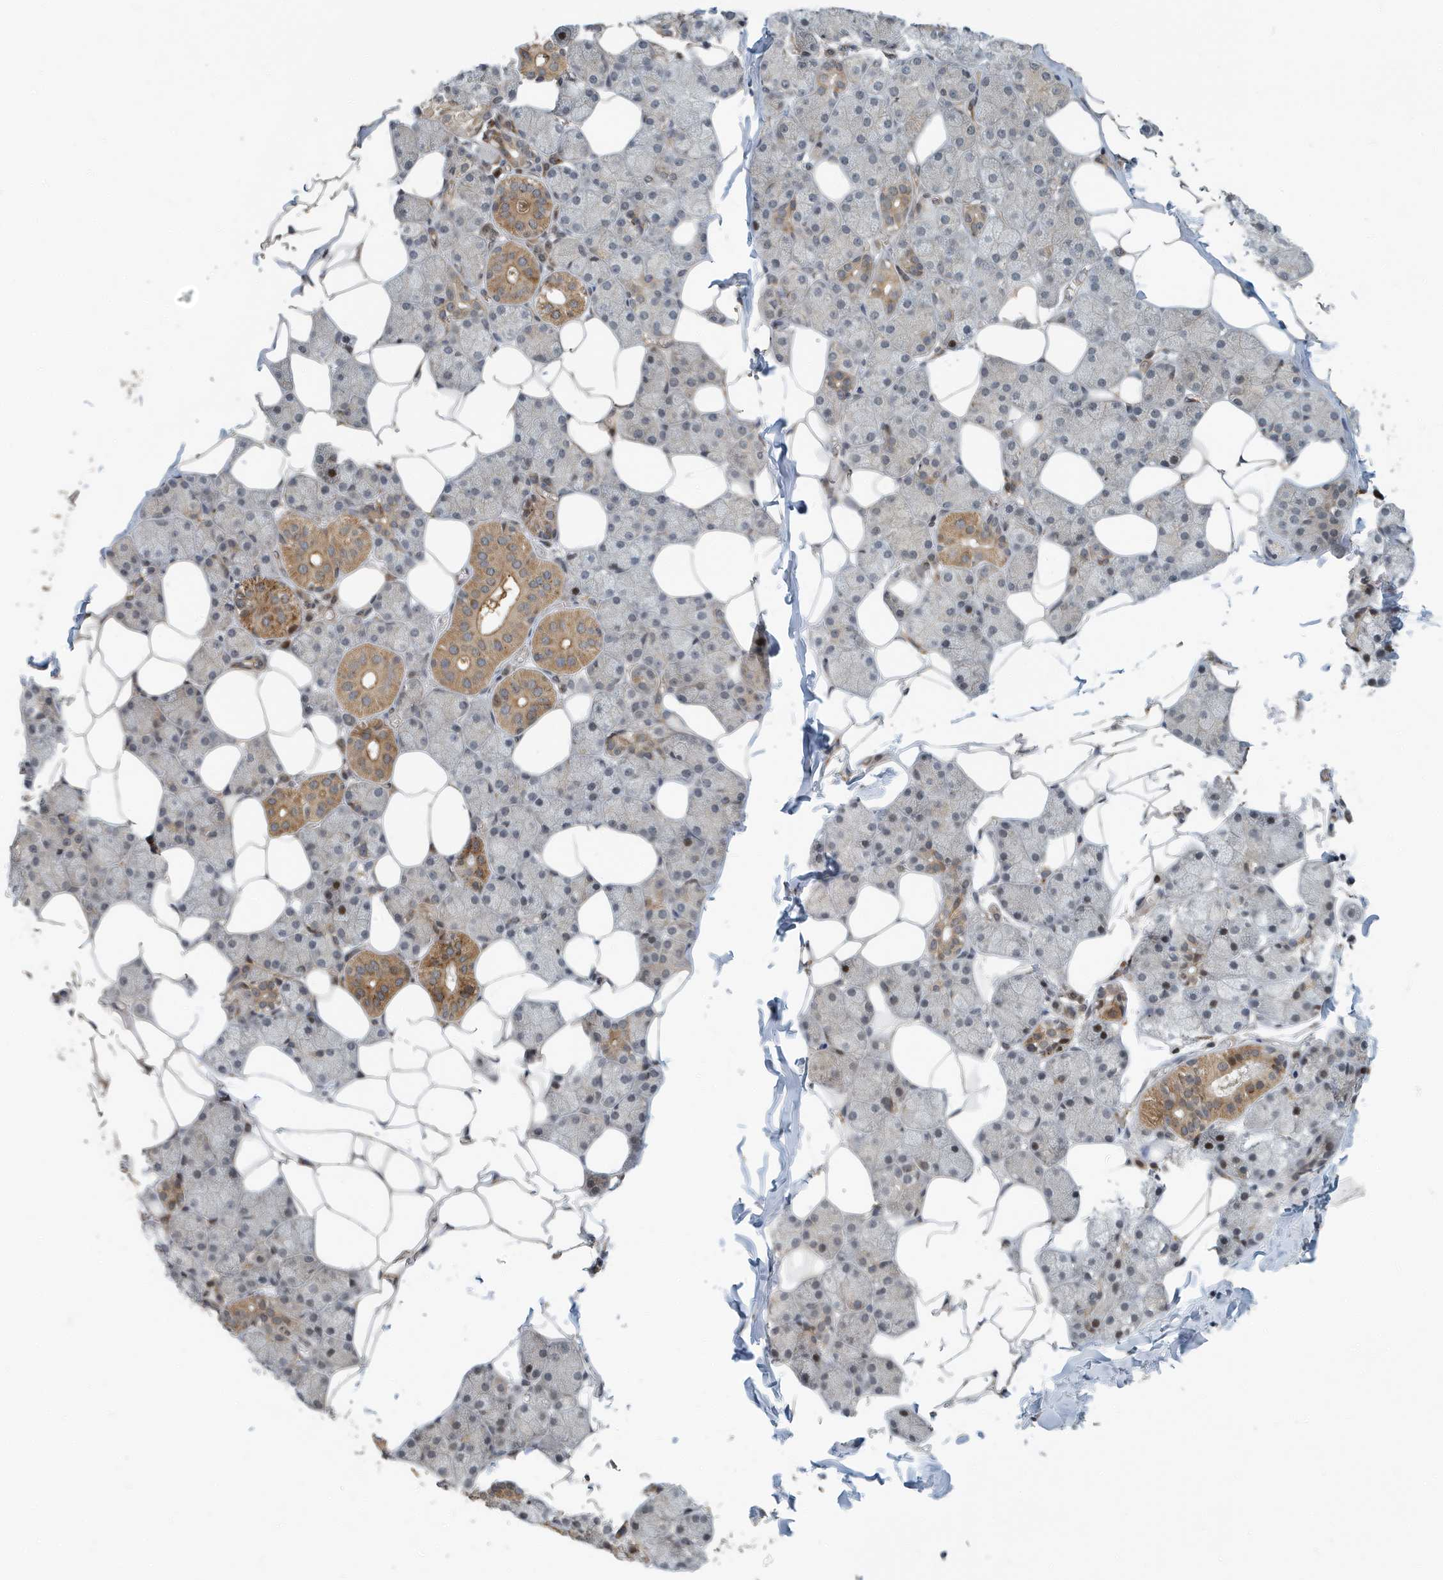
{"staining": {"intensity": "moderate", "quantity": "25%-75%", "location": "cytoplasmic/membranous"}, "tissue": "salivary gland", "cell_type": "Glandular cells", "image_type": "normal", "snomed": [{"axis": "morphology", "description": "Normal tissue, NOS"}, {"axis": "topography", "description": "Salivary gland"}], "caption": "This photomicrograph displays unremarkable salivary gland stained with immunohistochemistry (IHC) to label a protein in brown. The cytoplasmic/membranous of glandular cells show moderate positivity for the protein. Nuclei are counter-stained blue.", "gene": "KIF15", "patient": {"sex": "female", "age": 33}}